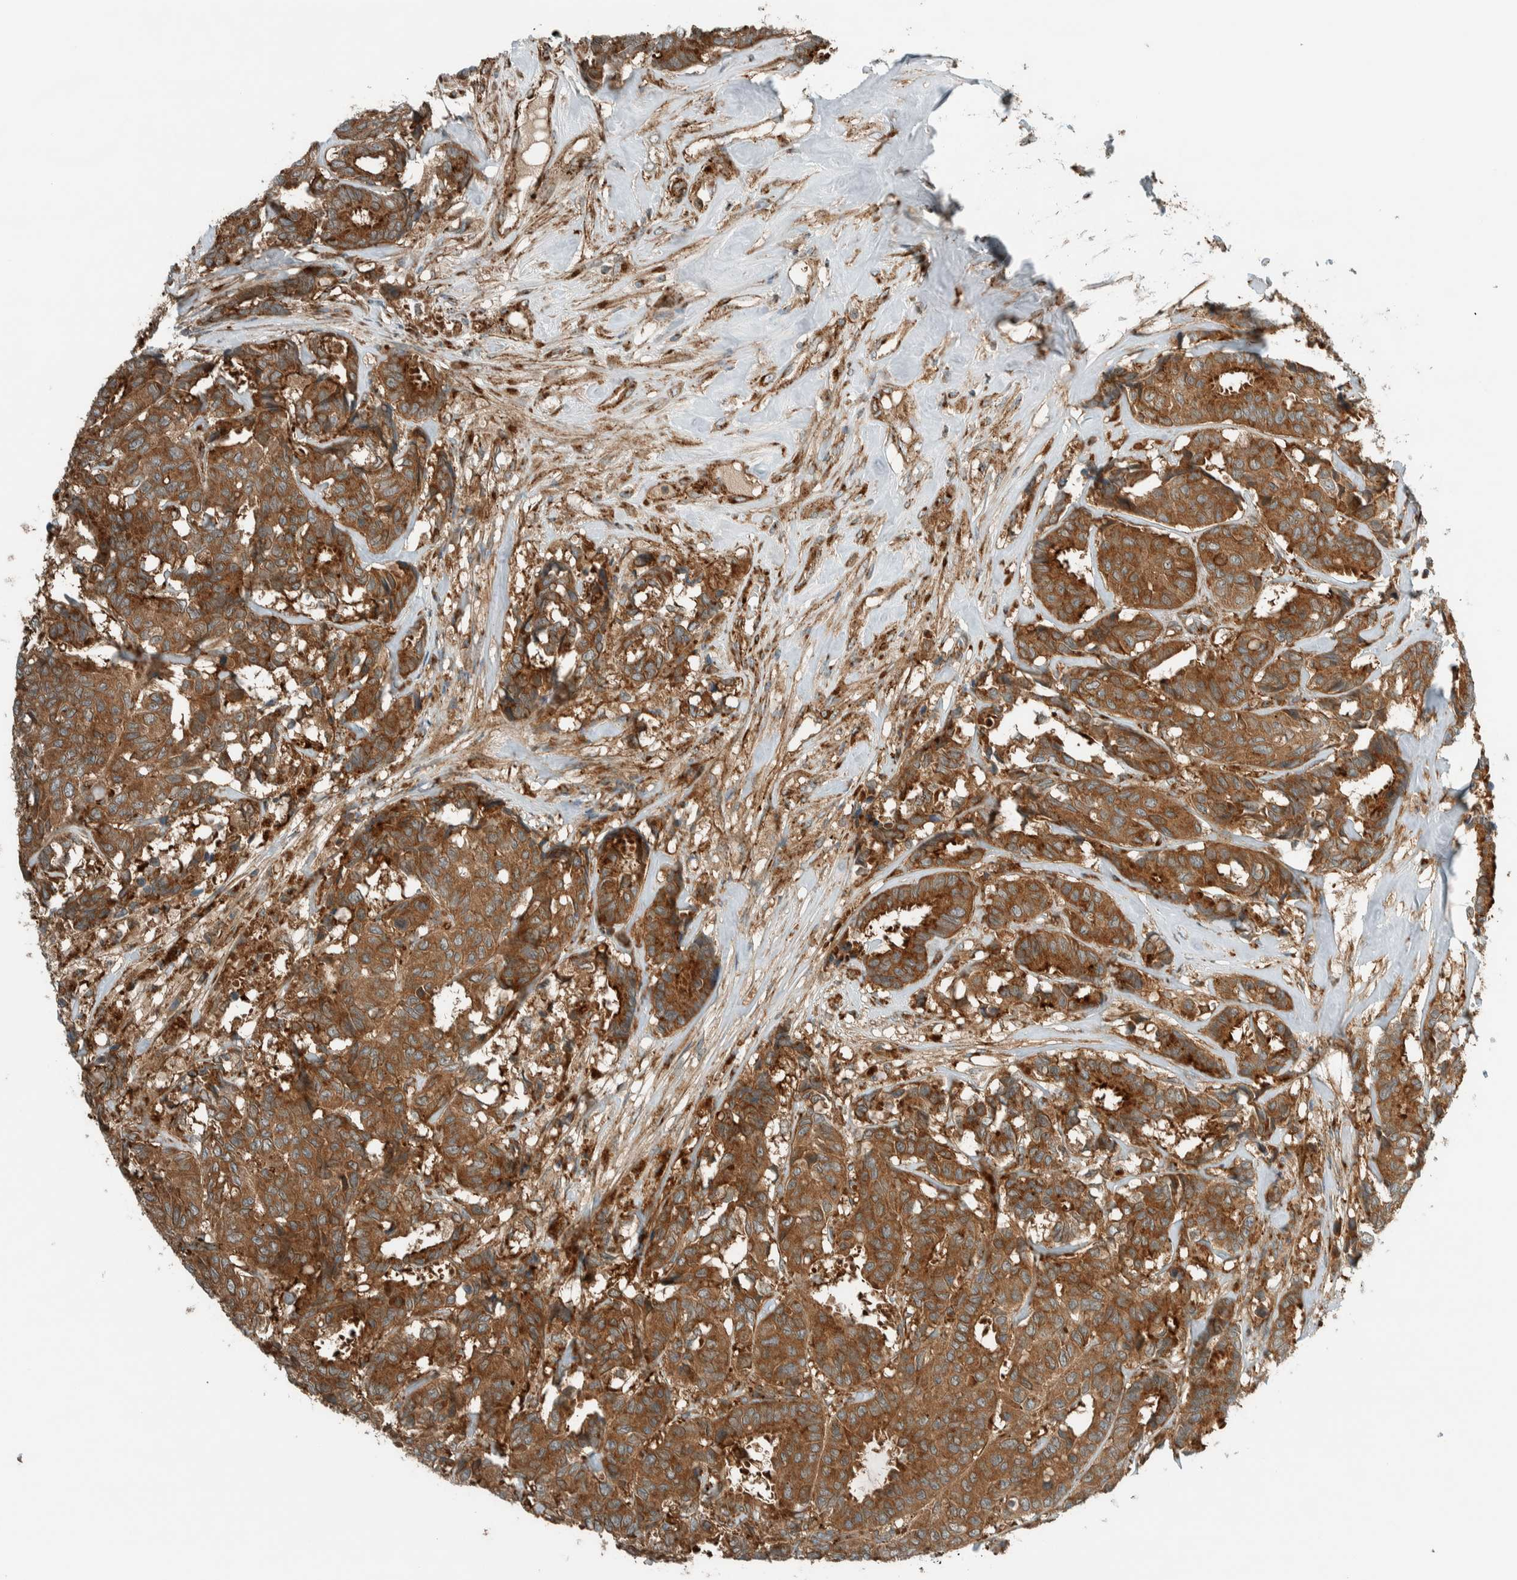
{"staining": {"intensity": "strong", "quantity": "25%-75%", "location": "cytoplasmic/membranous"}, "tissue": "breast cancer", "cell_type": "Tumor cells", "image_type": "cancer", "snomed": [{"axis": "morphology", "description": "Duct carcinoma"}, {"axis": "topography", "description": "Breast"}], "caption": "IHC image of breast invasive ductal carcinoma stained for a protein (brown), which shows high levels of strong cytoplasmic/membranous expression in approximately 25%-75% of tumor cells.", "gene": "EXOC7", "patient": {"sex": "female", "age": 87}}